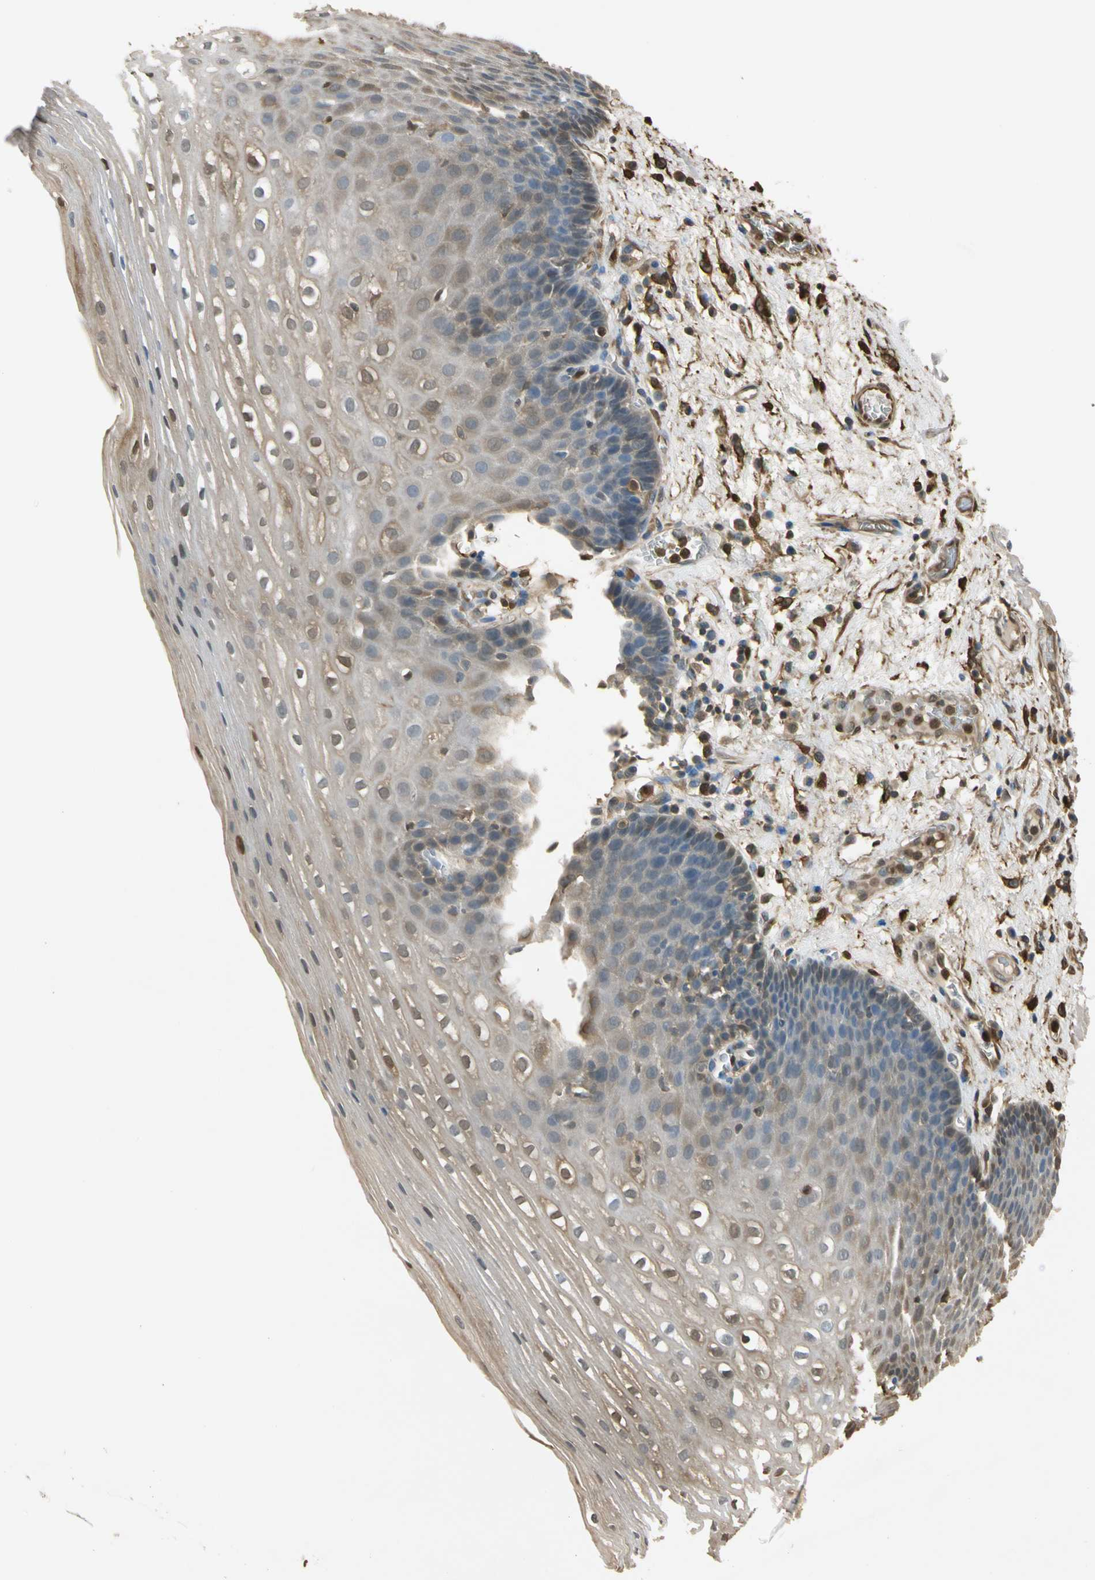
{"staining": {"intensity": "moderate", "quantity": ">75%", "location": "cytoplasmic/membranous,nuclear"}, "tissue": "esophagus", "cell_type": "Squamous epithelial cells", "image_type": "normal", "snomed": [{"axis": "morphology", "description": "Normal tissue, NOS"}, {"axis": "topography", "description": "Esophagus"}], "caption": "A high-resolution micrograph shows immunohistochemistry (IHC) staining of normal esophagus, which demonstrates moderate cytoplasmic/membranous,nuclear staining in approximately >75% of squamous epithelial cells.", "gene": "S100A6", "patient": {"sex": "male", "age": 48}}